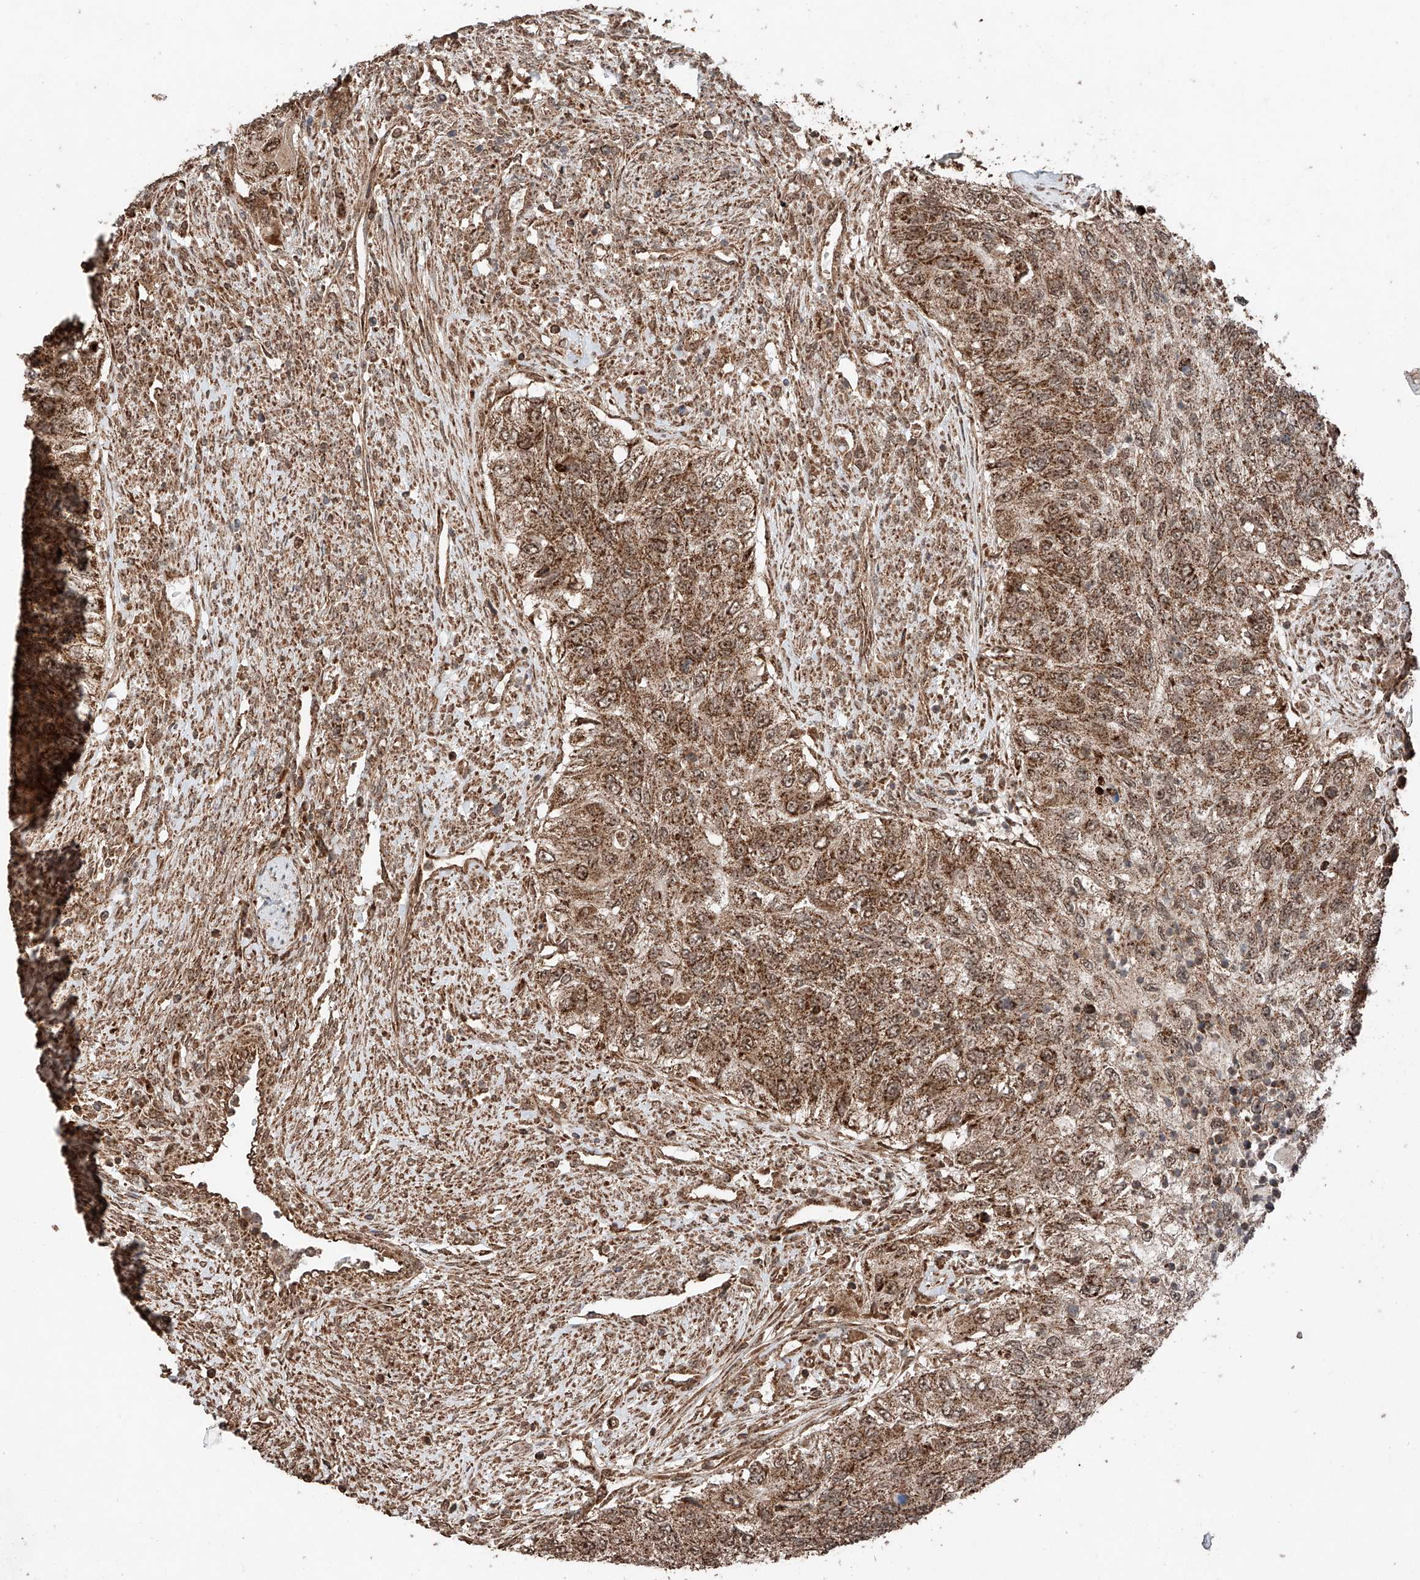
{"staining": {"intensity": "moderate", "quantity": ">75%", "location": "cytoplasmic/membranous,nuclear"}, "tissue": "urothelial cancer", "cell_type": "Tumor cells", "image_type": "cancer", "snomed": [{"axis": "morphology", "description": "Urothelial carcinoma, High grade"}, {"axis": "topography", "description": "Urinary bladder"}], "caption": "Protein staining of urothelial cancer tissue reveals moderate cytoplasmic/membranous and nuclear staining in approximately >75% of tumor cells.", "gene": "ZSCAN29", "patient": {"sex": "female", "age": 60}}